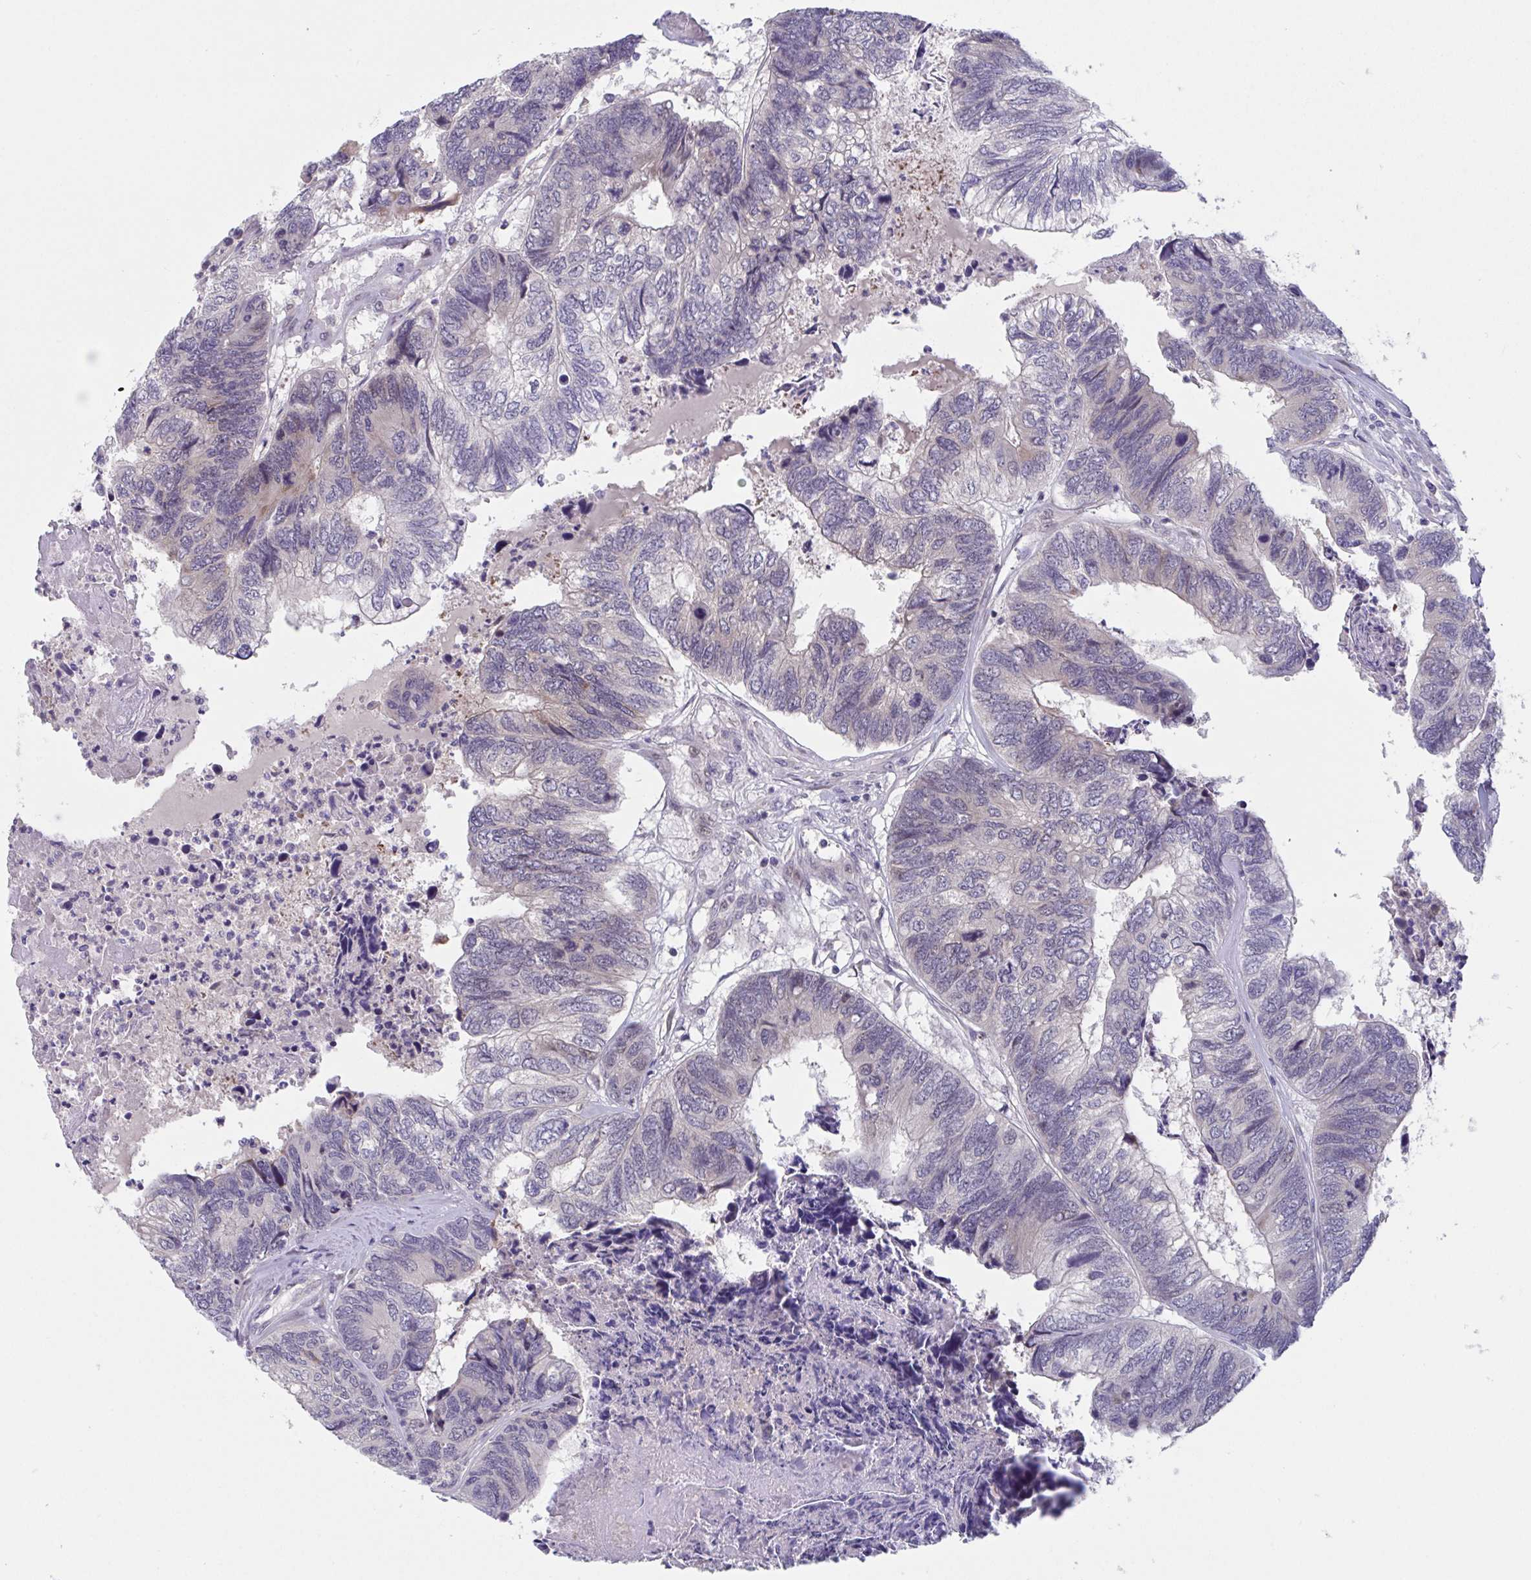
{"staining": {"intensity": "weak", "quantity": "<25%", "location": "cytoplasmic/membranous"}, "tissue": "colorectal cancer", "cell_type": "Tumor cells", "image_type": "cancer", "snomed": [{"axis": "morphology", "description": "Adenocarcinoma, NOS"}, {"axis": "topography", "description": "Colon"}], "caption": "DAB immunohistochemical staining of human colorectal cancer demonstrates no significant positivity in tumor cells. (Brightfield microscopy of DAB IHC at high magnification).", "gene": "RIOK1", "patient": {"sex": "female", "age": 67}}